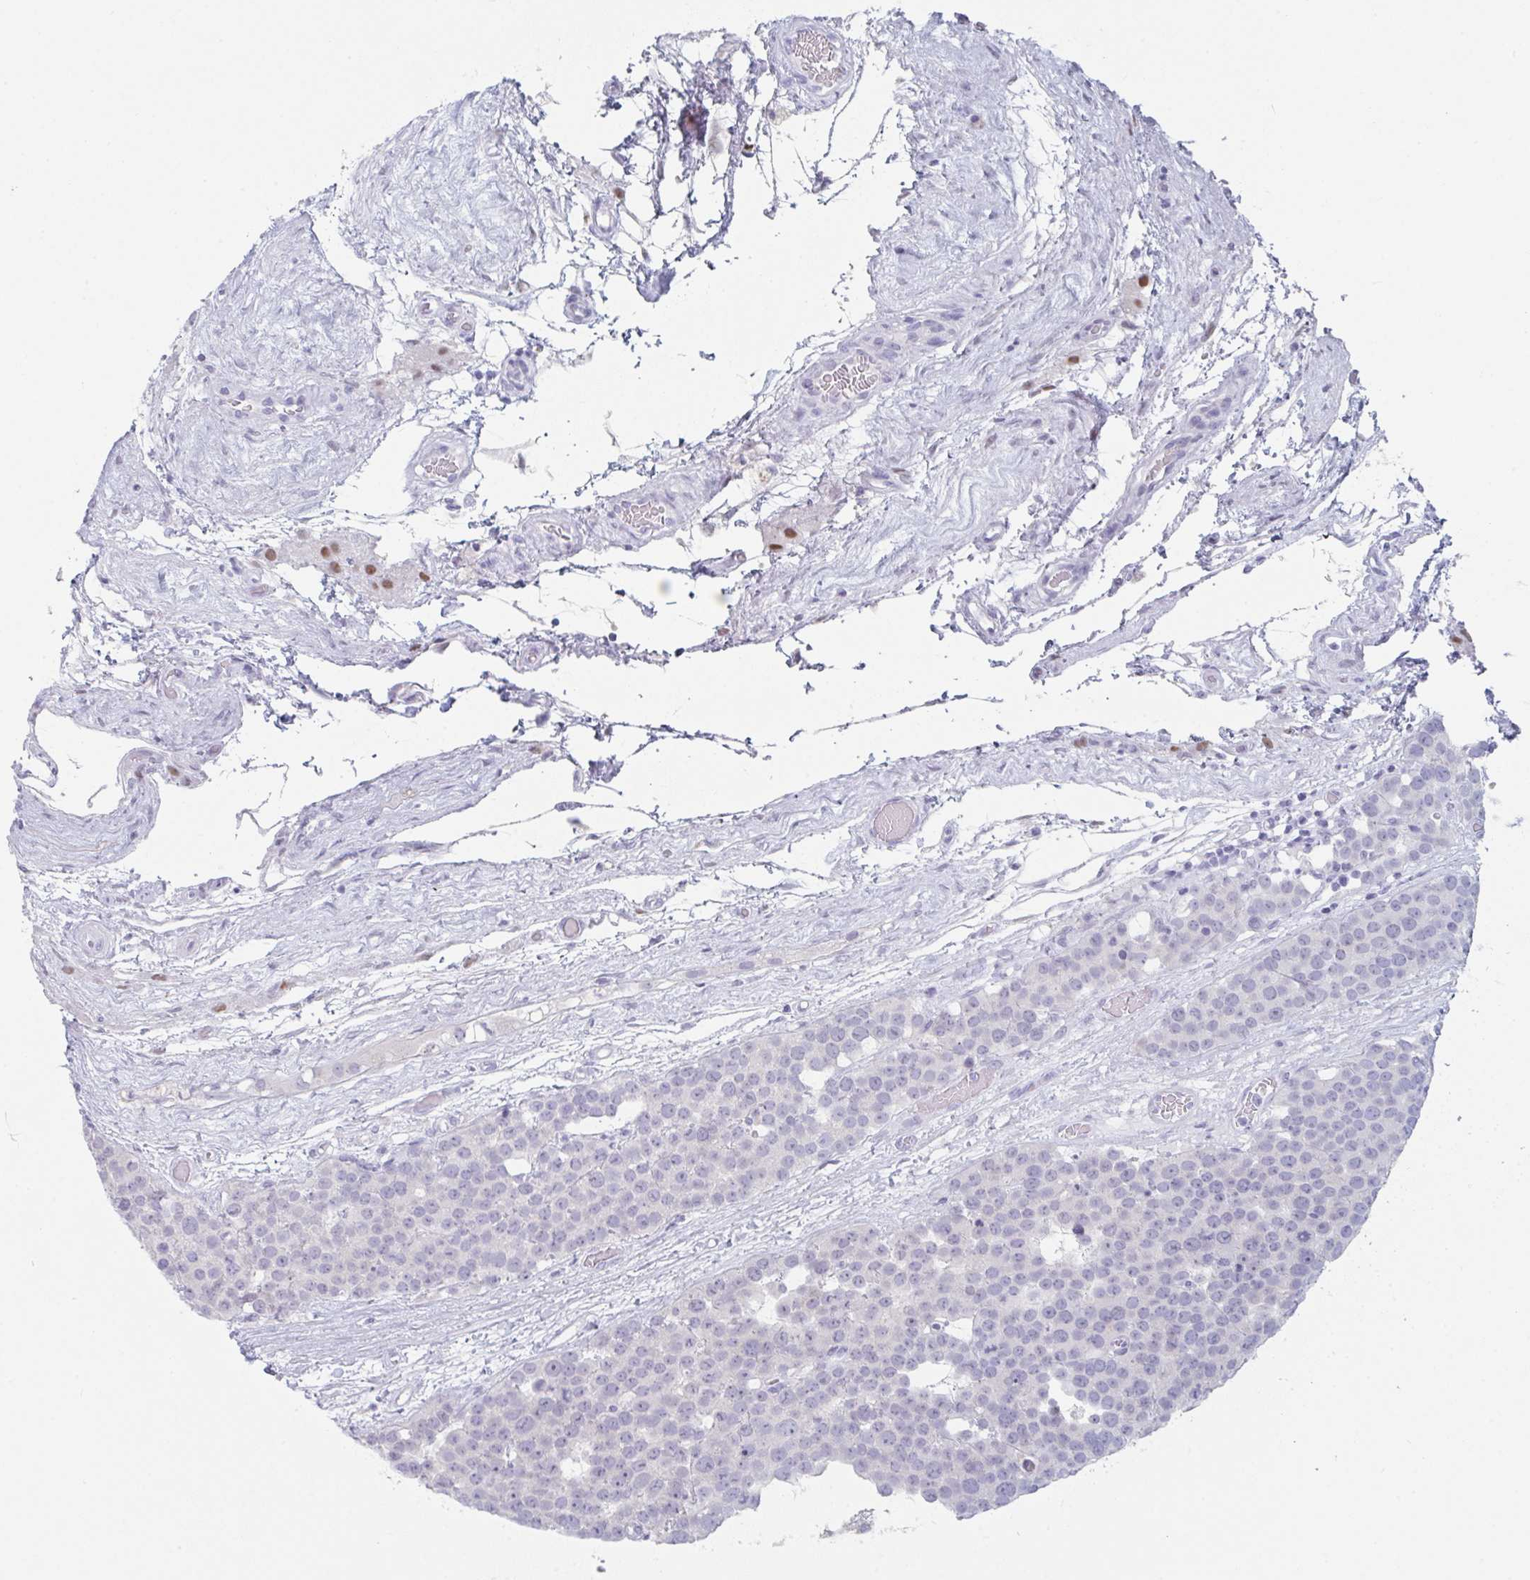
{"staining": {"intensity": "negative", "quantity": "none", "location": "none"}, "tissue": "testis cancer", "cell_type": "Tumor cells", "image_type": "cancer", "snomed": [{"axis": "morphology", "description": "Seminoma, NOS"}, {"axis": "topography", "description": "Testis"}], "caption": "IHC micrograph of seminoma (testis) stained for a protein (brown), which displays no positivity in tumor cells.", "gene": "RUBCN", "patient": {"sex": "male", "age": 71}}